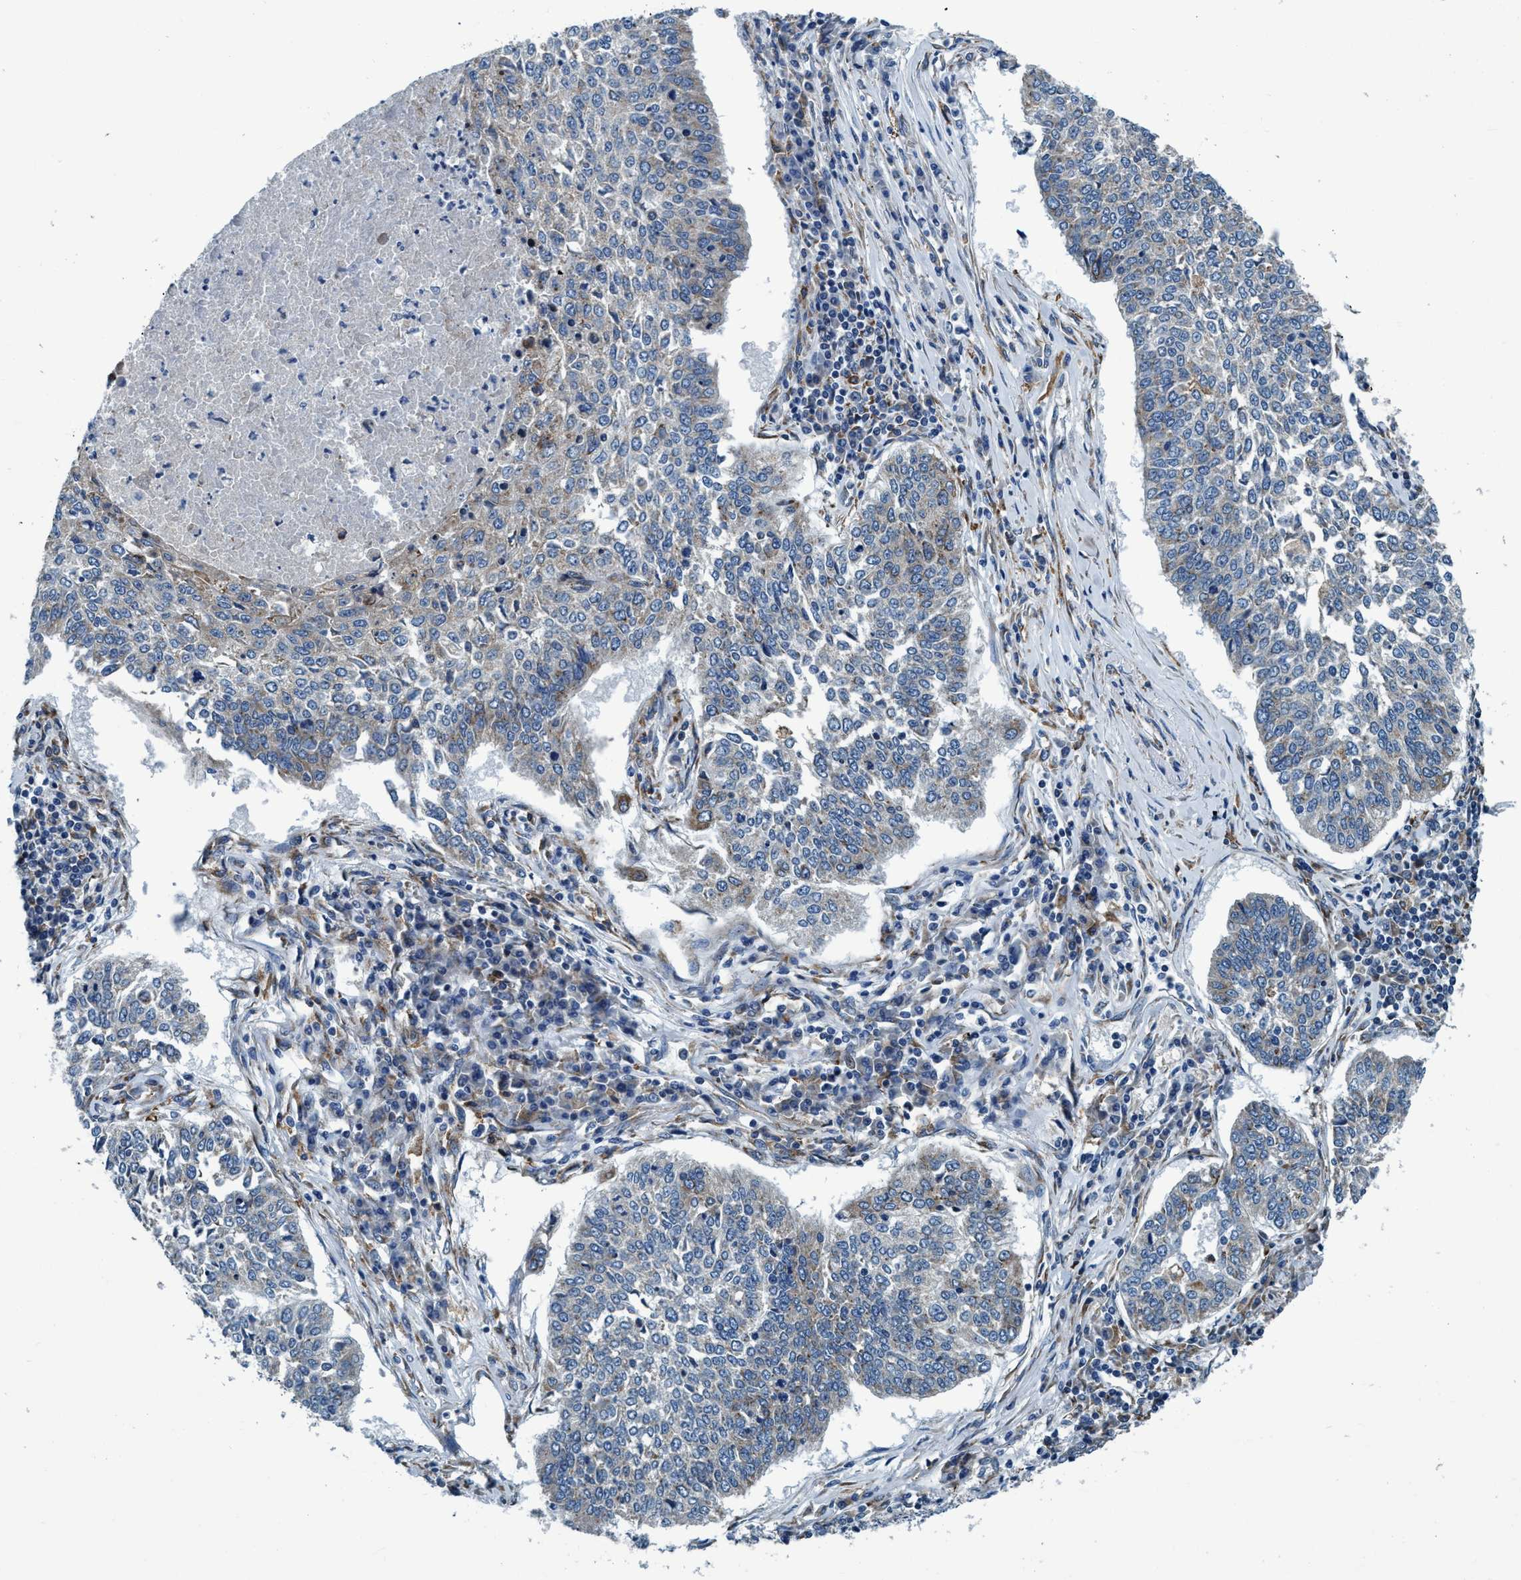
{"staining": {"intensity": "negative", "quantity": "none", "location": "none"}, "tissue": "lung cancer", "cell_type": "Tumor cells", "image_type": "cancer", "snomed": [{"axis": "morphology", "description": "Normal tissue, NOS"}, {"axis": "morphology", "description": "Squamous cell carcinoma, NOS"}, {"axis": "topography", "description": "Cartilage tissue"}, {"axis": "topography", "description": "Bronchus"}, {"axis": "topography", "description": "Lung"}], "caption": "A micrograph of human lung squamous cell carcinoma is negative for staining in tumor cells.", "gene": "ARMC9", "patient": {"sex": "female", "age": 49}}